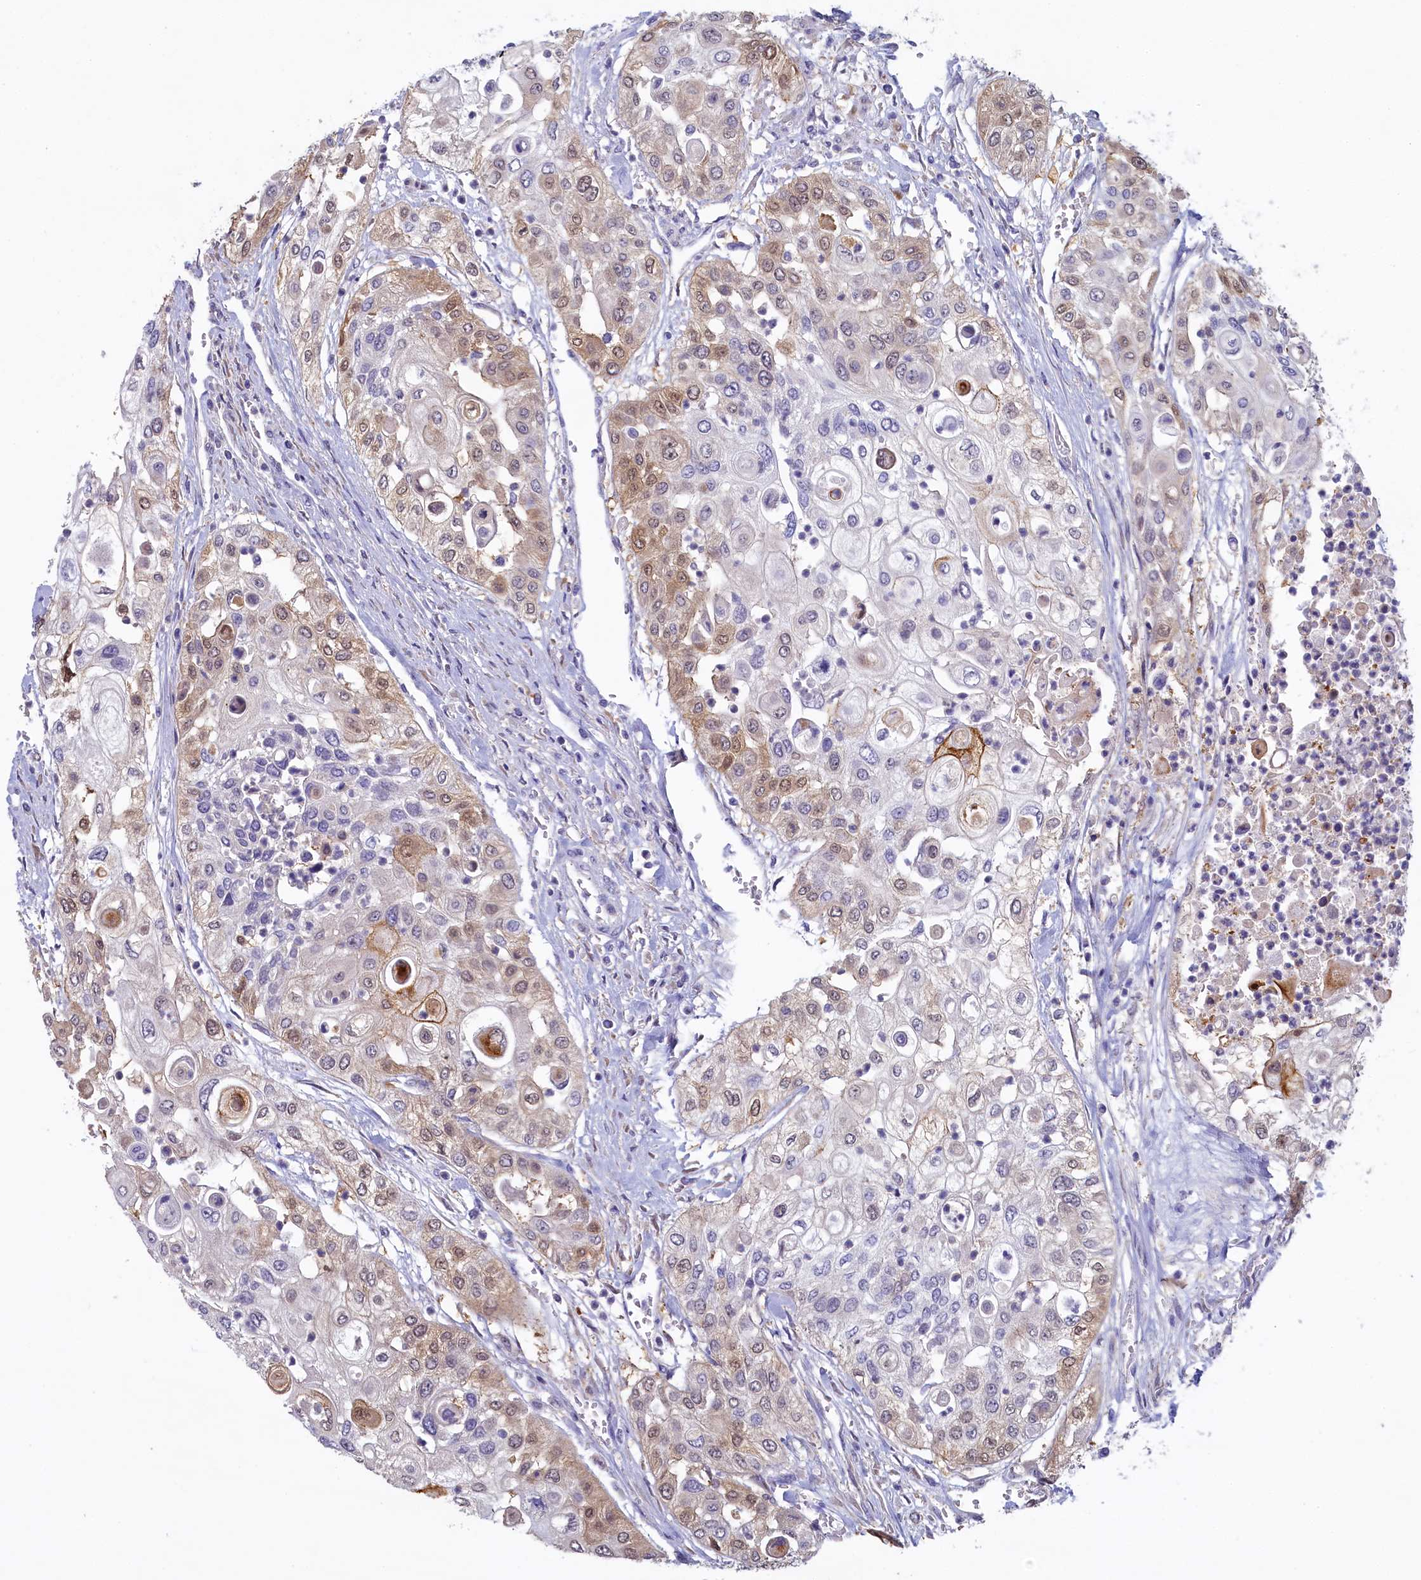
{"staining": {"intensity": "moderate", "quantity": "25%-75%", "location": "cytoplasmic/membranous,nuclear"}, "tissue": "urothelial cancer", "cell_type": "Tumor cells", "image_type": "cancer", "snomed": [{"axis": "morphology", "description": "Urothelial carcinoma, High grade"}, {"axis": "topography", "description": "Urinary bladder"}], "caption": "Urothelial carcinoma (high-grade) tissue shows moderate cytoplasmic/membranous and nuclear positivity in about 25%-75% of tumor cells, visualized by immunohistochemistry. (Stains: DAB in brown, nuclei in blue, Microscopy: brightfield microscopy at high magnification).", "gene": "UCHL3", "patient": {"sex": "female", "age": 79}}